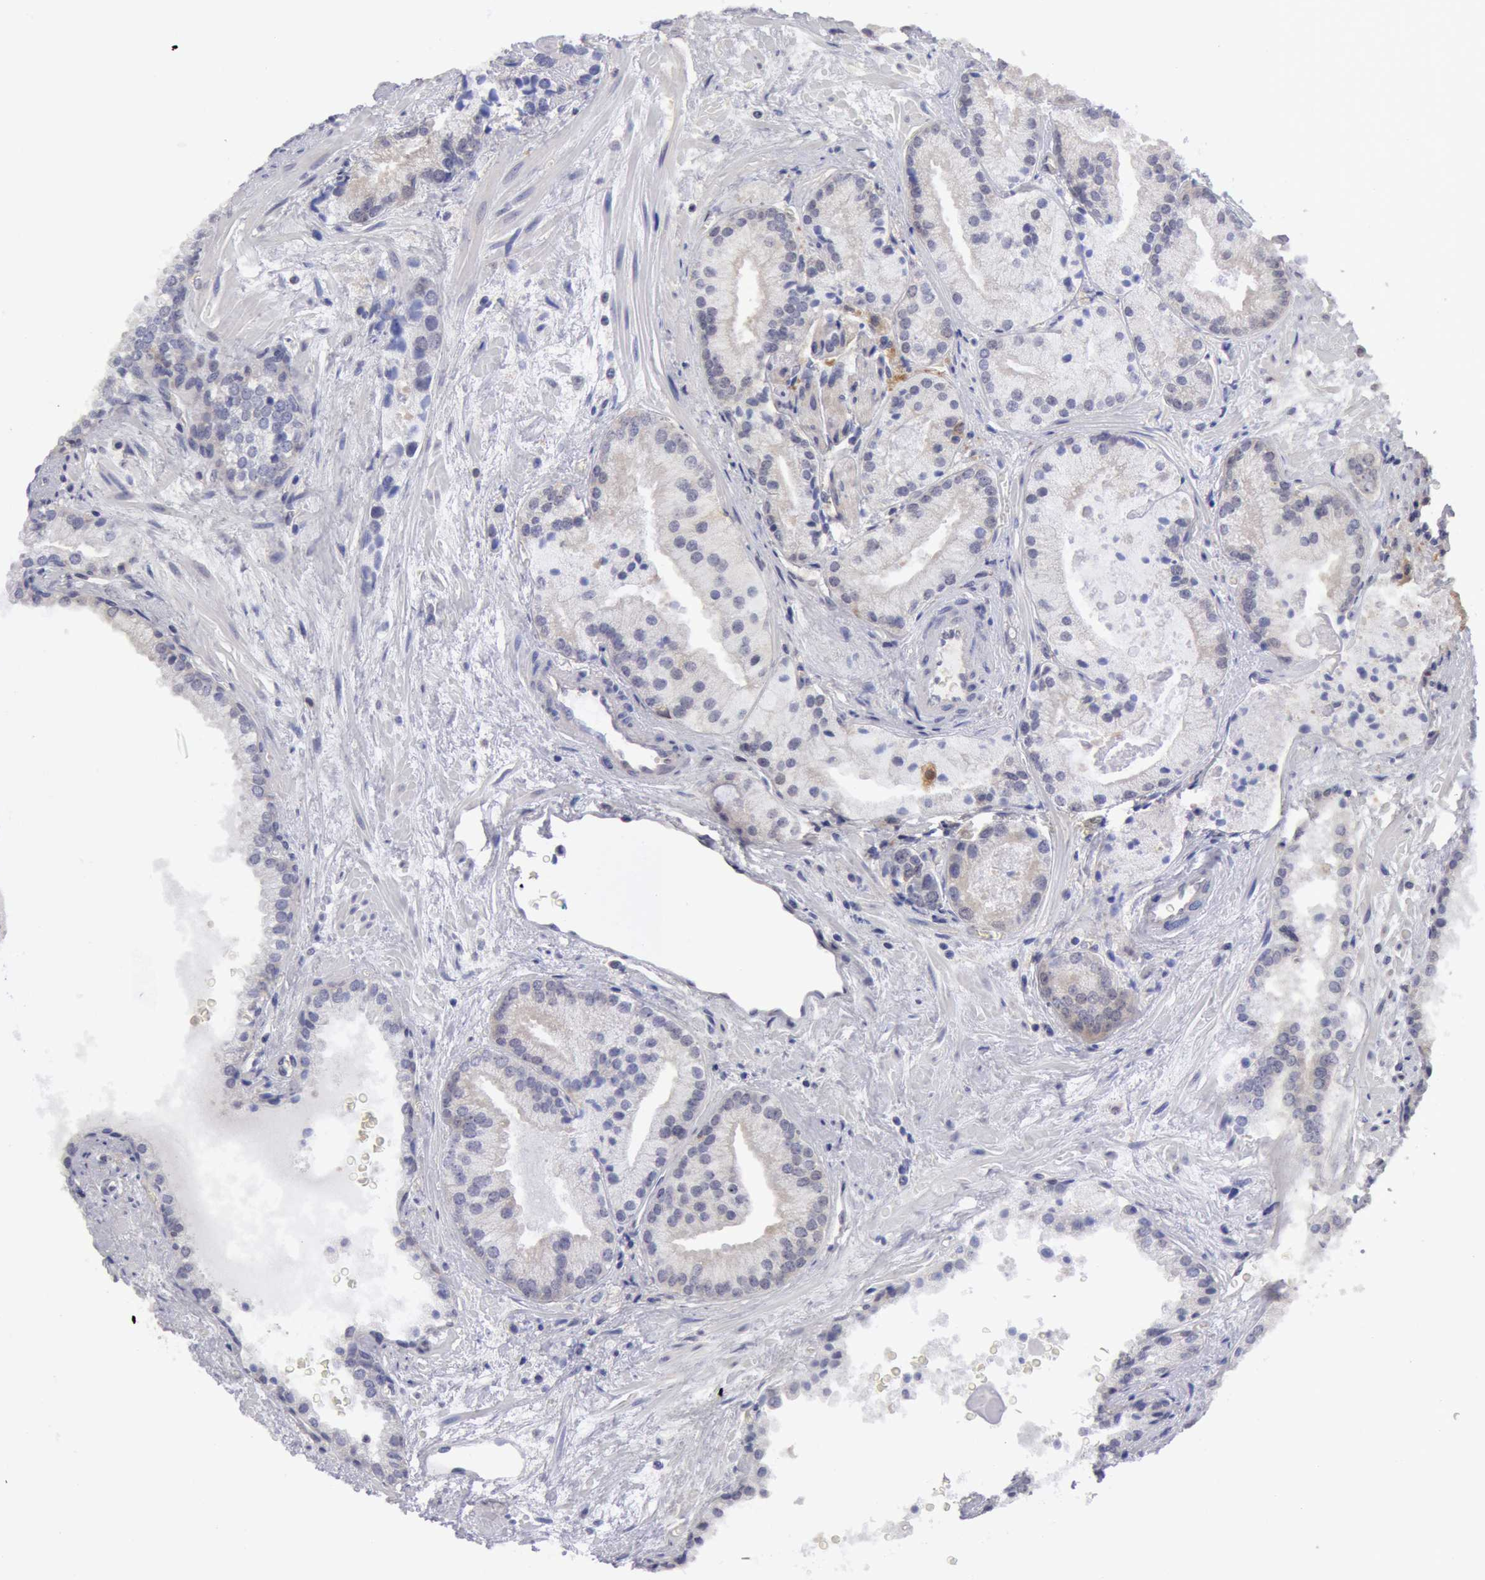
{"staining": {"intensity": "negative", "quantity": "none", "location": "none"}, "tissue": "prostate cancer", "cell_type": "Tumor cells", "image_type": "cancer", "snomed": [{"axis": "morphology", "description": "Adenocarcinoma, Medium grade"}, {"axis": "topography", "description": "Prostate"}], "caption": "Prostate cancer stained for a protein using immunohistochemistry shows no positivity tumor cells.", "gene": "TXNRD1", "patient": {"sex": "male", "age": 70}}